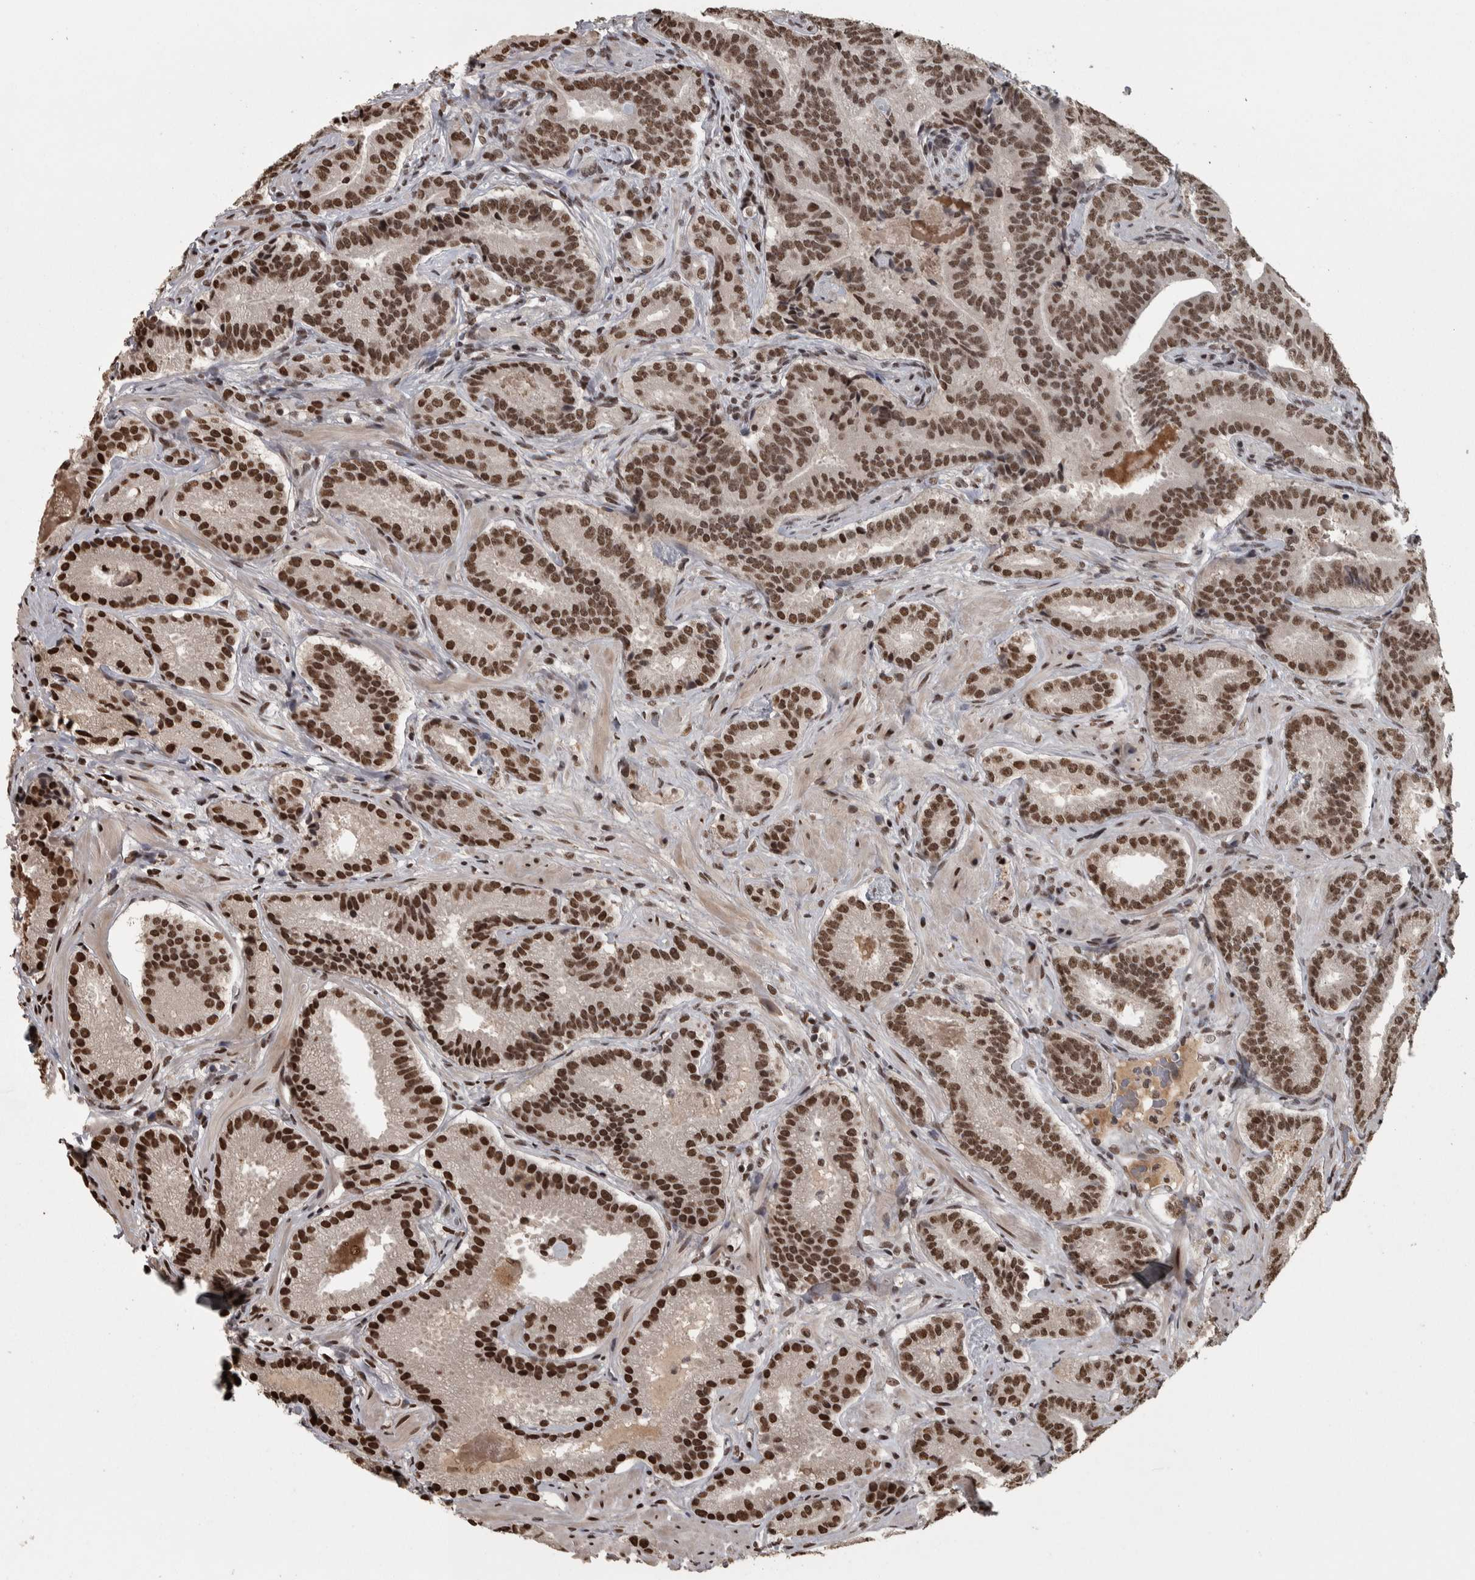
{"staining": {"intensity": "strong", "quantity": ">75%", "location": "cytoplasmic/membranous"}, "tissue": "prostate cancer", "cell_type": "Tumor cells", "image_type": "cancer", "snomed": [{"axis": "morphology", "description": "Adenocarcinoma, Low grade"}, {"axis": "topography", "description": "Prostate"}], "caption": "DAB immunohistochemical staining of human prostate cancer (low-grade adenocarcinoma) demonstrates strong cytoplasmic/membranous protein positivity in approximately >75% of tumor cells.", "gene": "ZFHX4", "patient": {"sex": "male", "age": 51}}